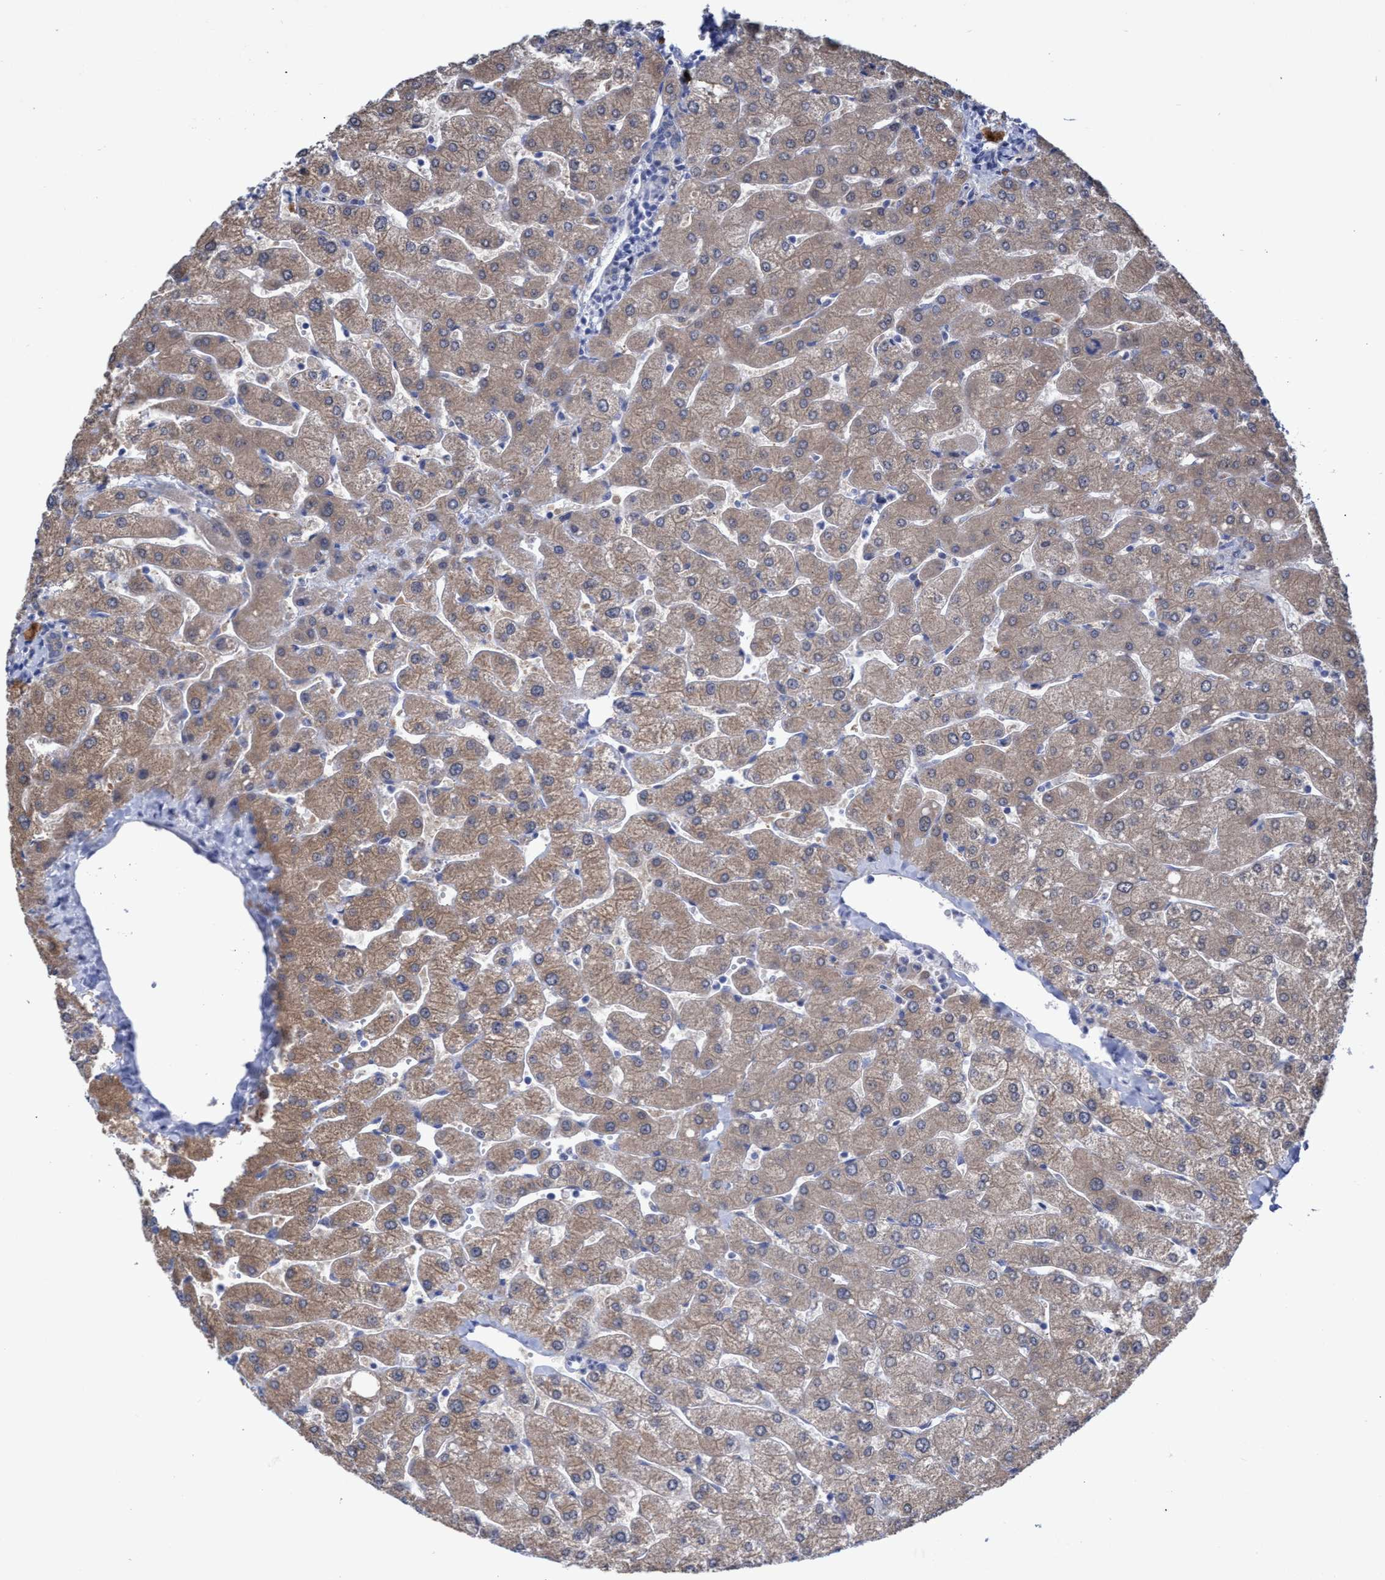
{"staining": {"intensity": "weak", "quantity": "25%-75%", "location": "cytoplasmic/membranous"}, "tissue": "liver", "cell_type": "Cholangiocytes", "image_type": "normal", "snomed": [{"axis": "morphology", "description": "Normal tissue, NOS"}, {"axis": "topography", "description": "Liver"}], "caption": "A micrograph showing weak cytoplasmic/membranous staining in about 25%-75% of cholangiocytes in benign liver, as visualized by brown immunohistochemical staining.", "gene": "SVEP1", "patient": {"sex": "male", "age": 55}}